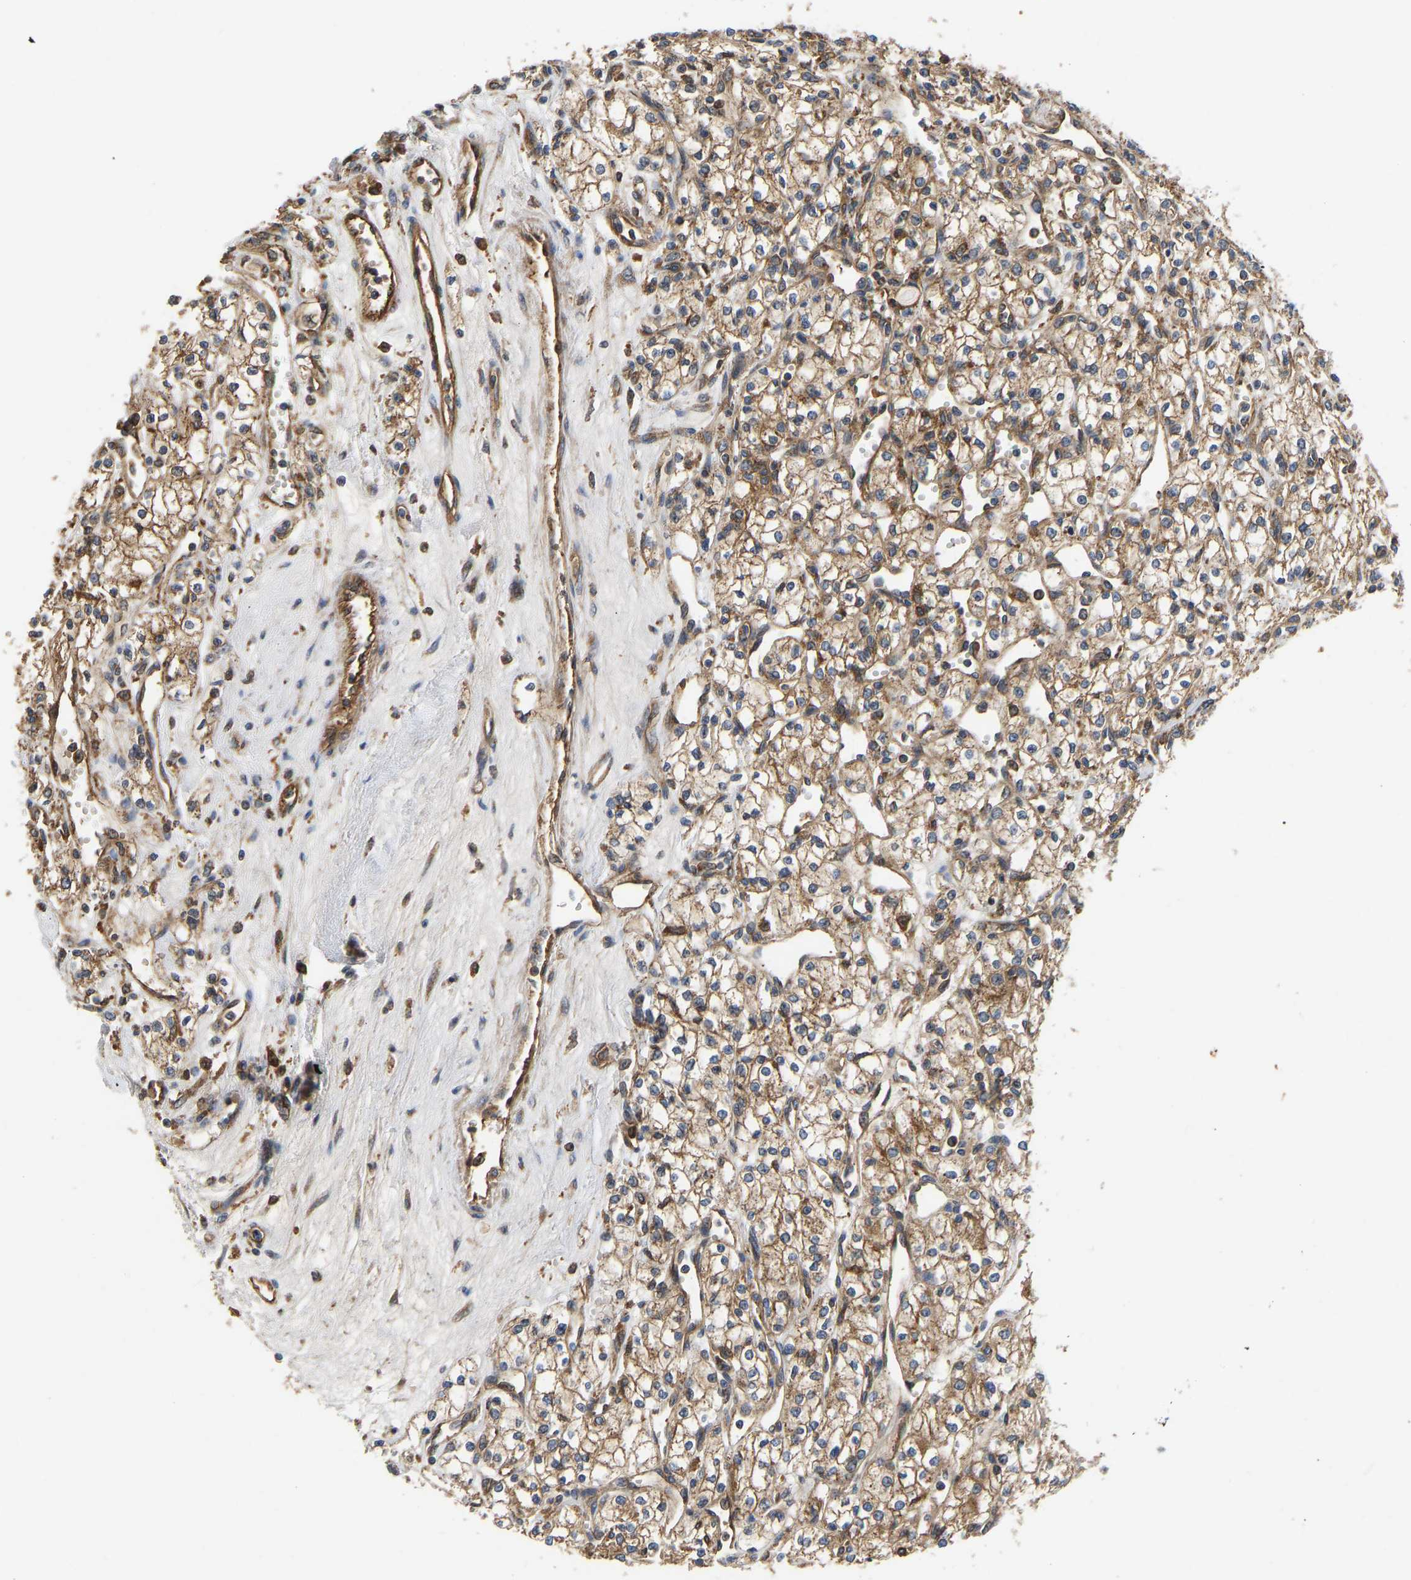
{"staining": {"intensity": "moderate", "quantity": ">75%", "location": "cytoplasmic/membranous"}, "tissue": "renal cancer", "cell_type": "Tumor cells", "image_type": "cancer", "snomed": [{"axis": "morphology", "description": "Adenocarcinoma, NOS"}, {"axis": "topography", "description": "Kidney"}], "caption": "Protein staining exhibits moderate cytoplasmic/membranous positivity in about >75% of tumor cells in adenocarcinoma (renal).", "gene": "FLNB", "patient": {"sex": "male", "age": 59}}